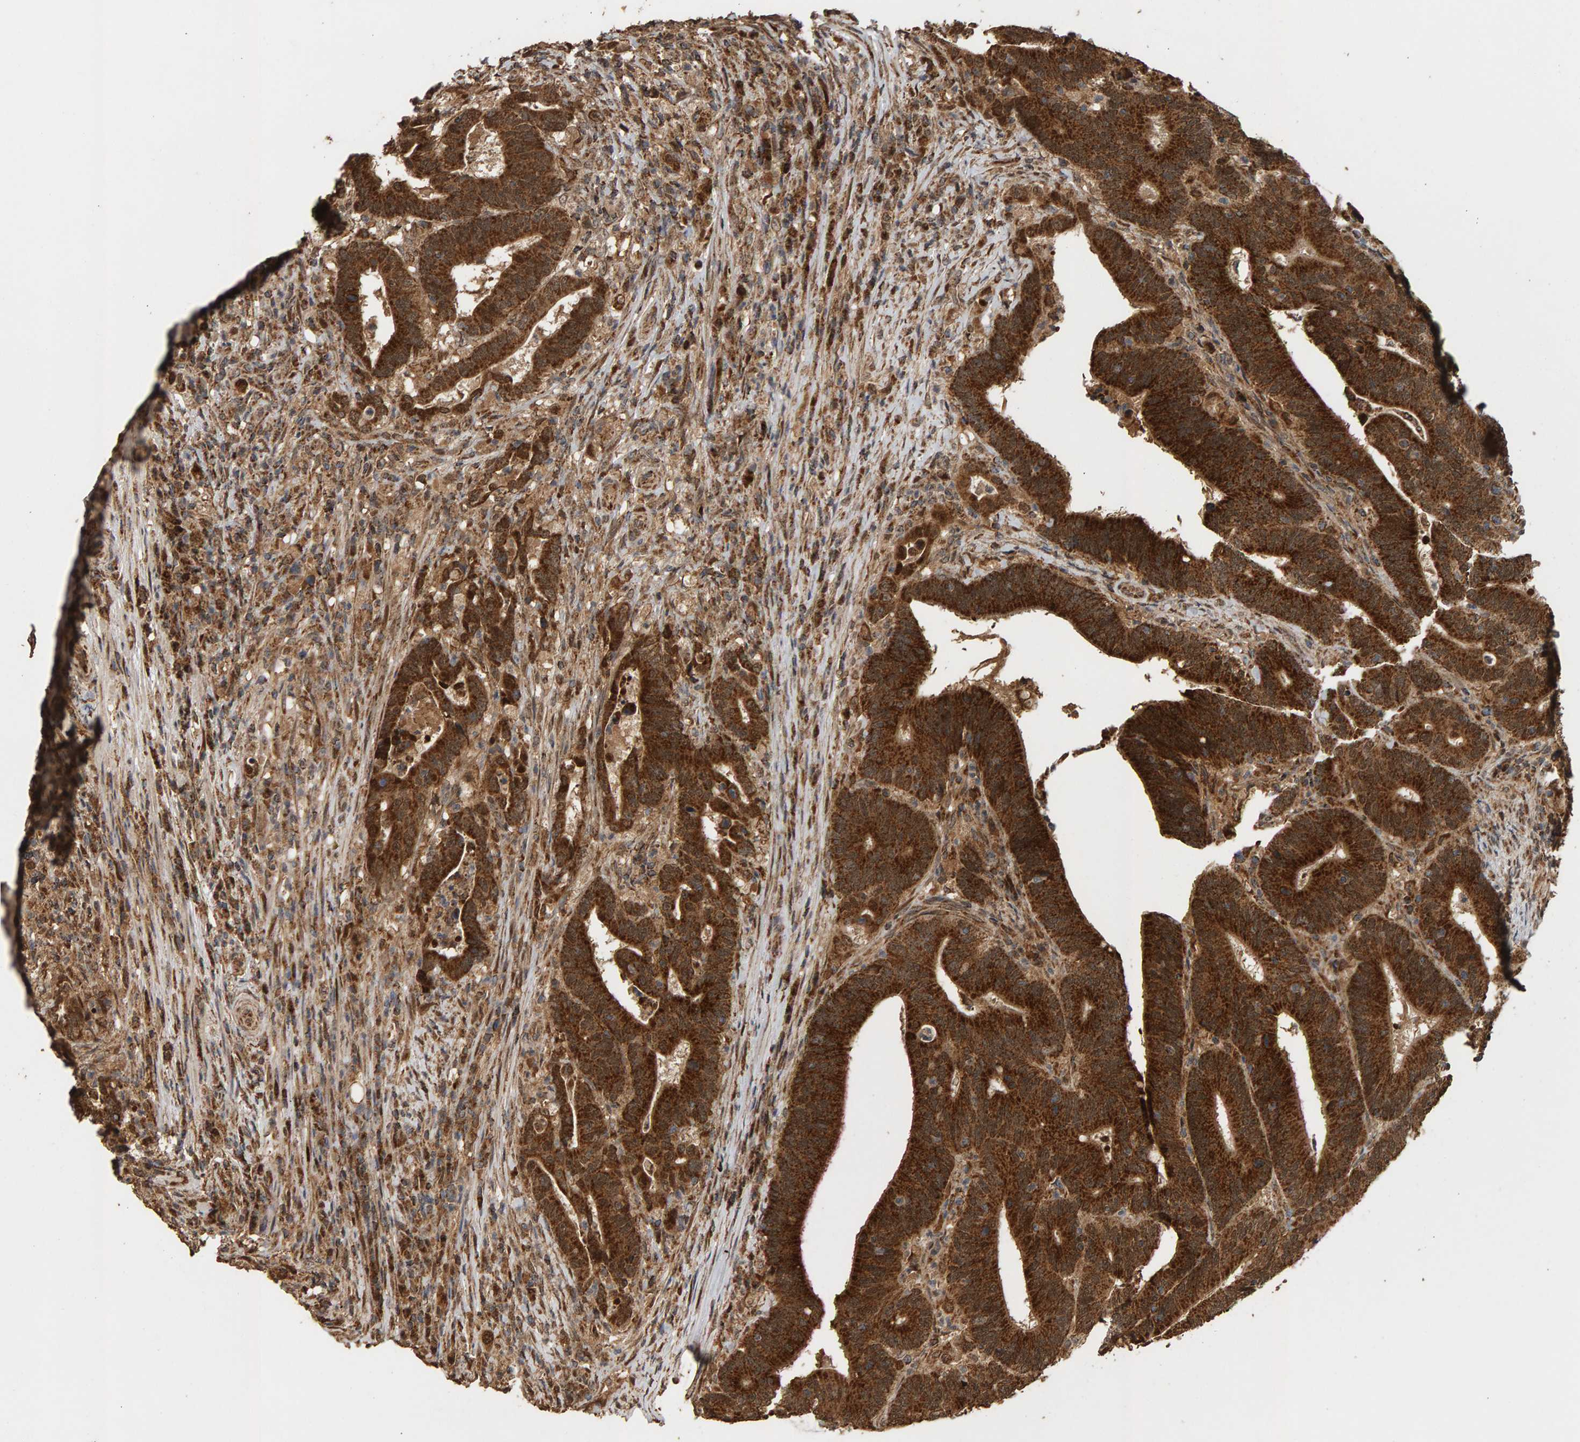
{"staining": {"intensity": "strong", "quantity": ">75%", "location": "cytoplasmic/membranous"}, "tissue": "colorectal cancer", "cell_type": "Tumor cells", "image_type": "cancer", "snomed": [{"axis": "morphology", "description": "Adenocarcinoma, NOS"}, {"axis": "topography", "description": "Colon"}], "caption": "Immunohistochemical staining of human colorectal cancer (adenocarcinoma) shows strong cytoplasmic/membranous protein positivity in approximately >75% of tumor cells.", "gene": "GSTK1", "patient": {"sex": "female", "age": 66}}